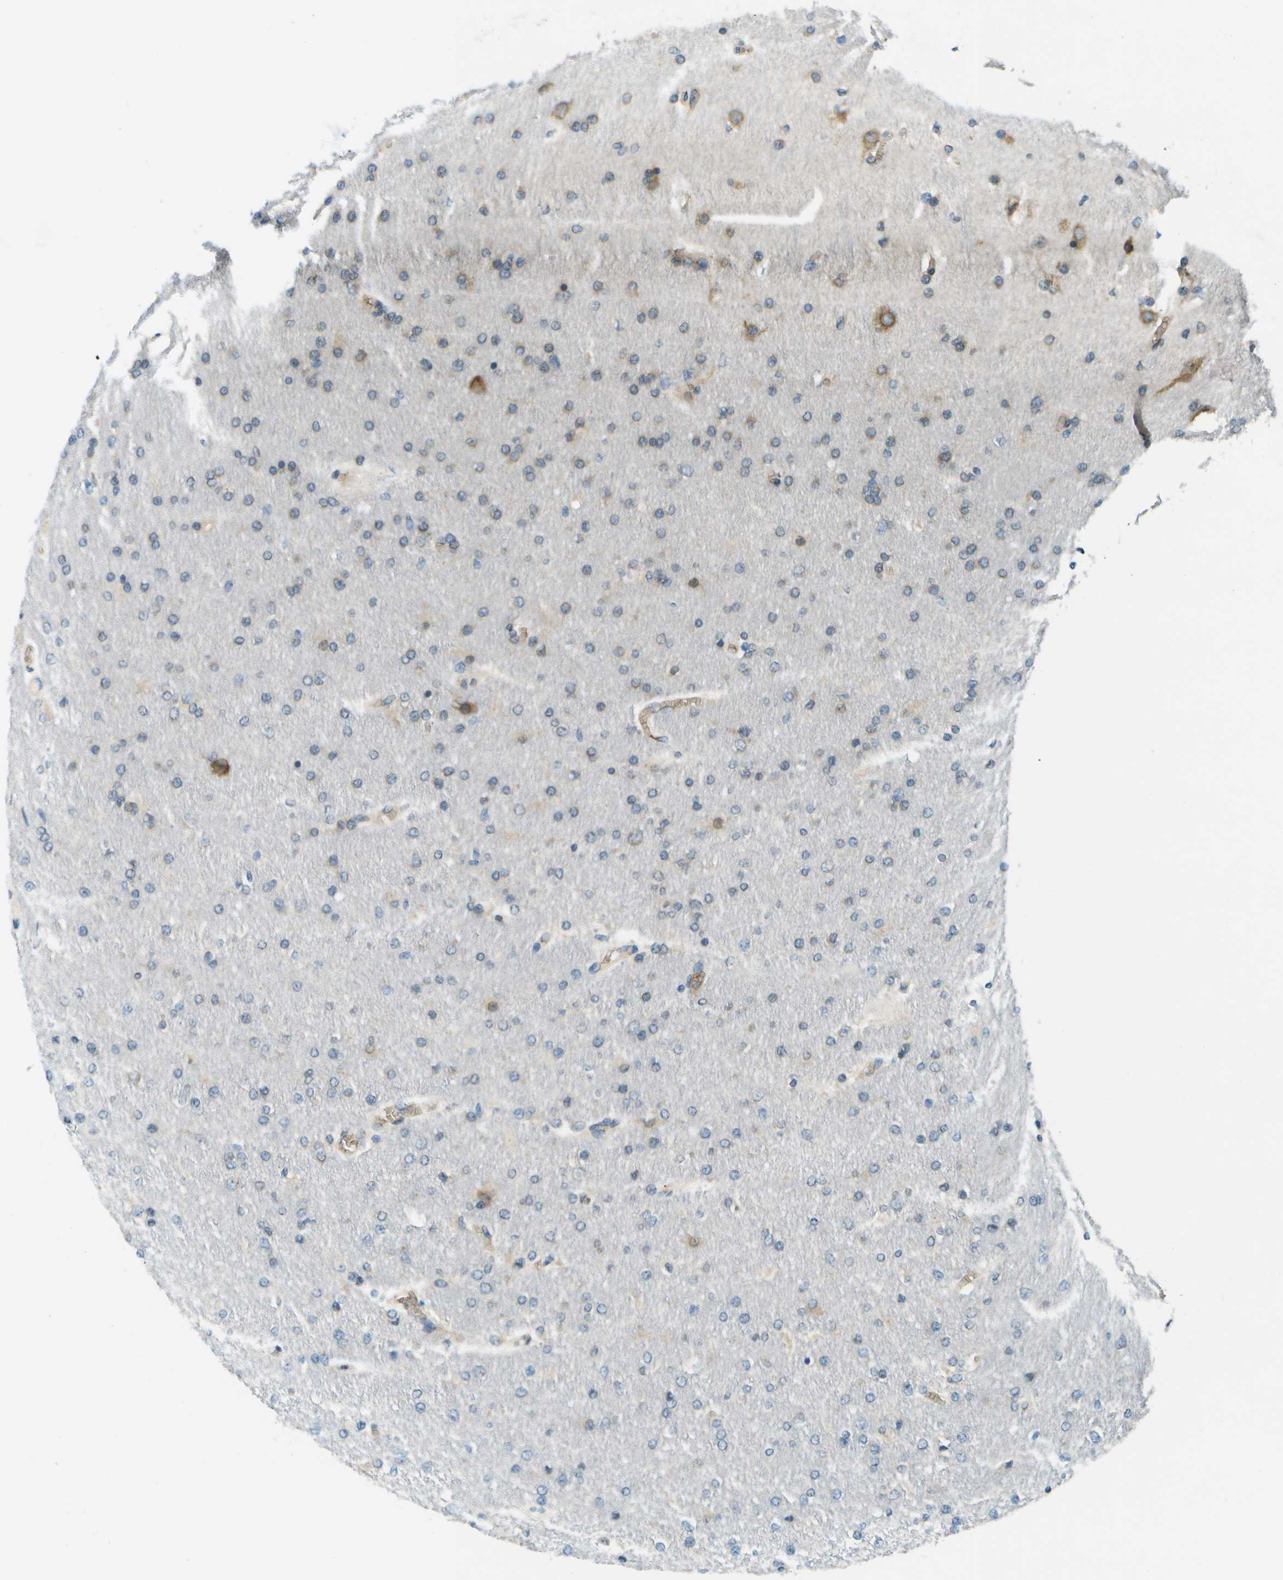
{"staining": {"intensity": "moderate", "quantity": "<25%", "location": "cytoplasmic/membranous"}, "tissue": "glioma", "cell_type": "Tumor cells", "image_type": "cancer", "snomed": [{"axis": "morphology", "description": "Glioma, malignant, High grade"}, {"axis": "topography", "description": "Cerebral cortex"}], "caption": "Immunohistochemistry staining of malignant high-grade glioma, which demonstrates low levels of moderate cytoplasmic/membranous staining in about <25% of tumor cells indicating moderate cytoplasmic/membranous protein staining. The staining was performed using DAB (brown) for protein detection and nuclei were counterstained in hematoxylin (blue).", "gene": "CTIF", "patient": {"sex": "female", "age": 36}}